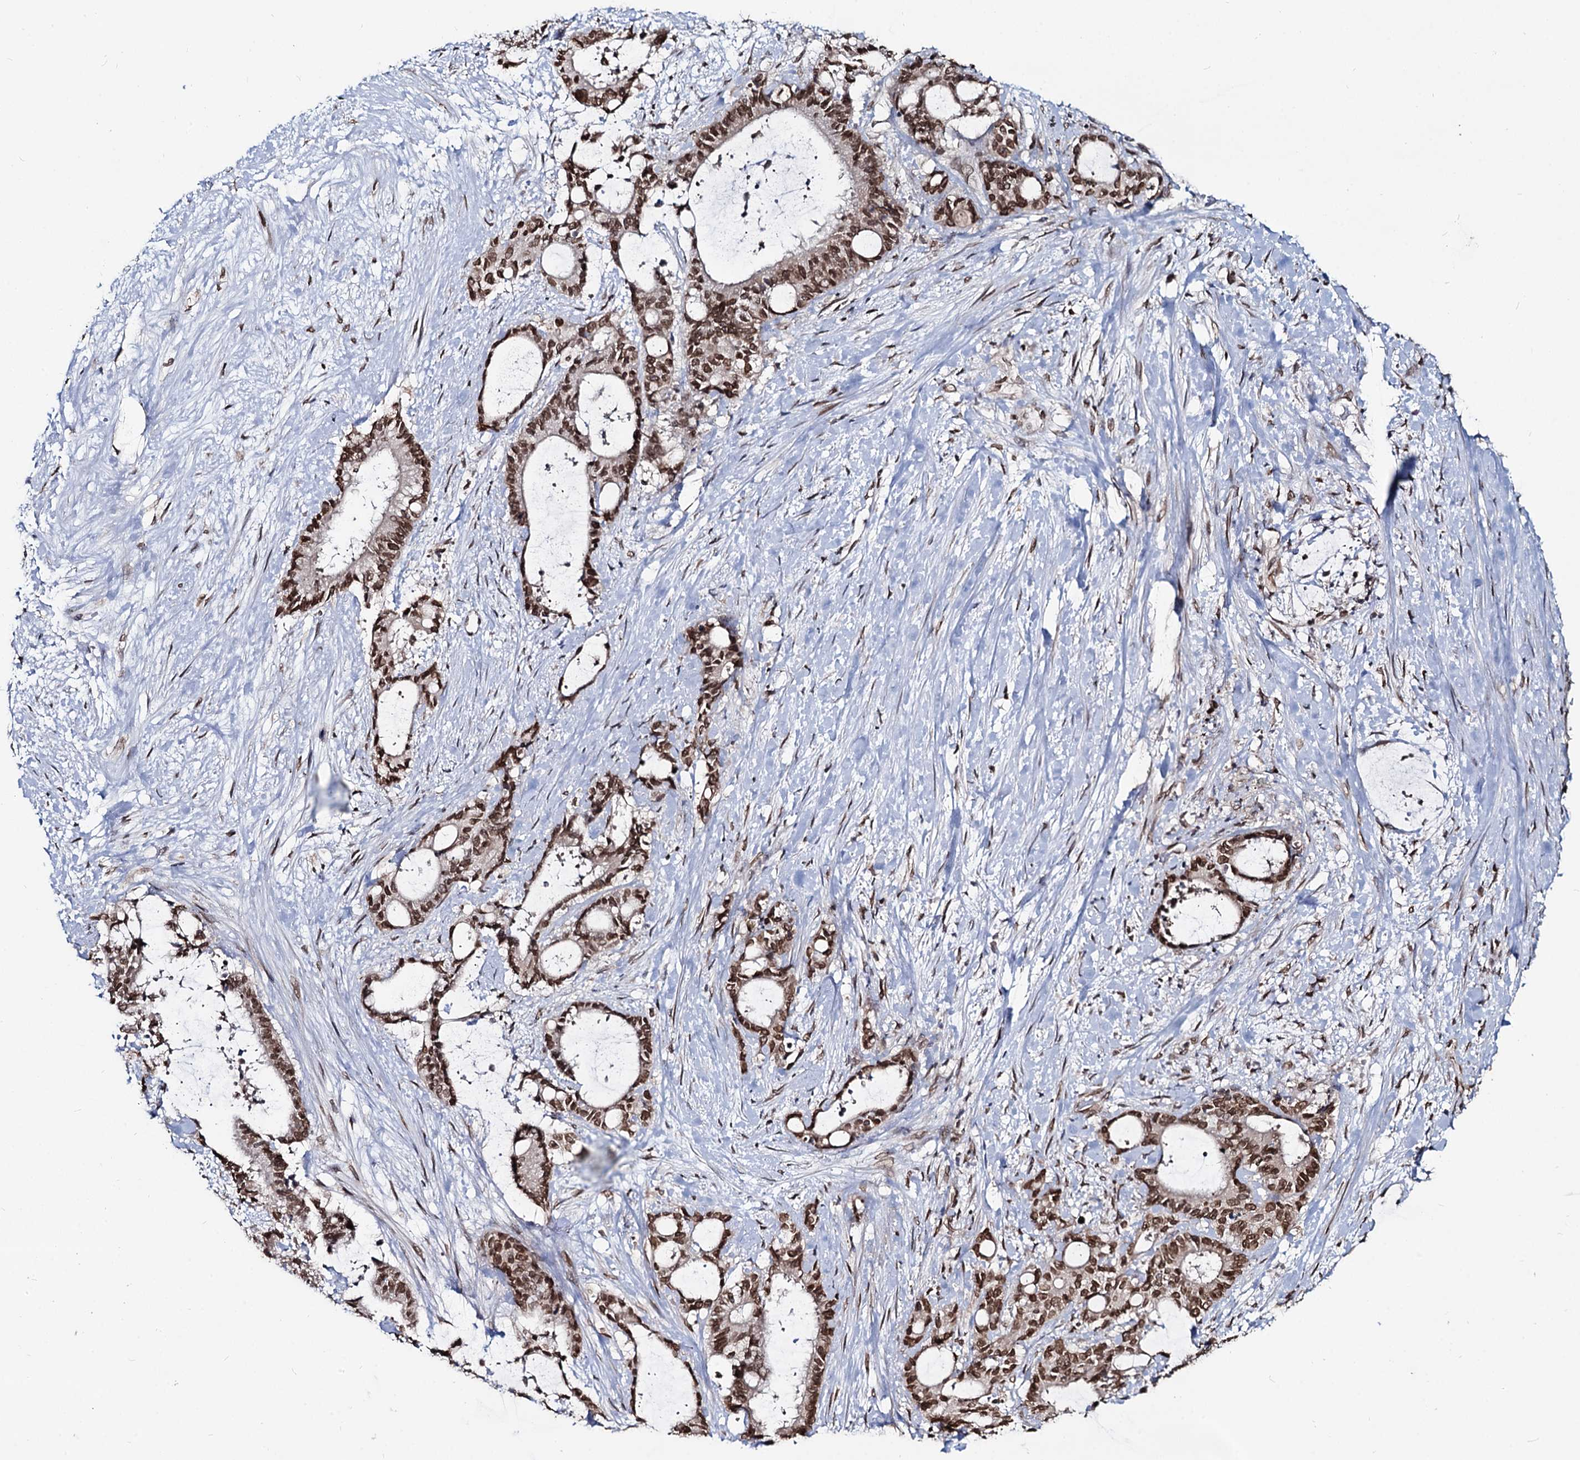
{"staining": {"intensity": "strong", "quantity": ">75%", "location": "nuclear"}, "tissue": "liver cancer", "cell_type": "Tumor cells", "image_type": "cancer", "snomed": [{"axis": "morphology", "description": "Normal tissue, NOS"}, {"axis": "morphology", "description": "Cholangiocarcinoma"}, {"axis": "topography", "description": "Liver"}, {"axis": "topography", "description": "Peripheral nerve tissue"}], "caption": "Liver cholangiocarcinoma stained with a brown dye shows strong nuclear positive expression in about >75% of tumor cells.", "gene": "RNF6", "patient": {"sex": "female", "age": 73}}